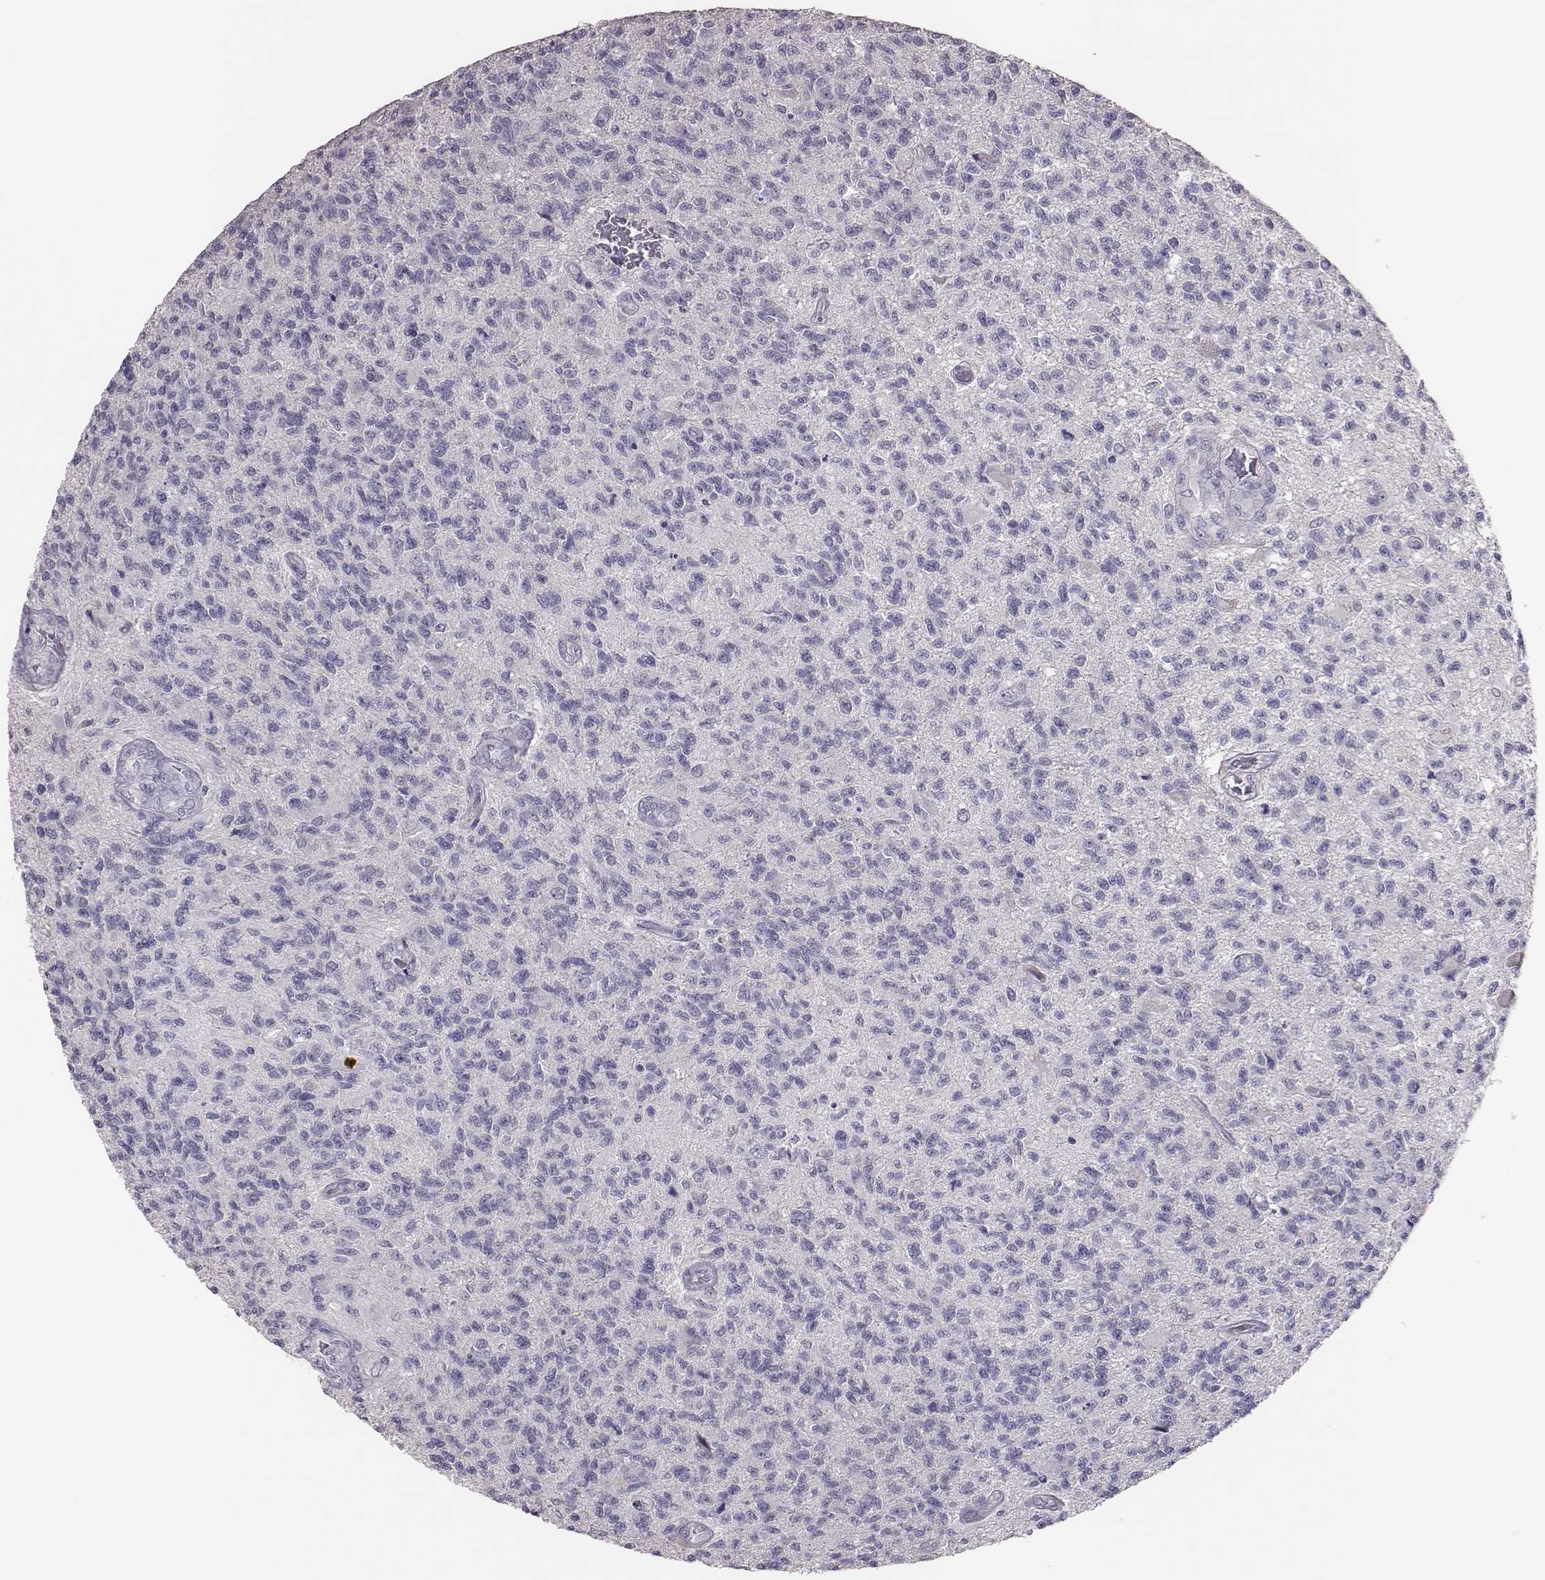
{"staining": {"intensity": "negative", "quantity": "none", "location": "none"}, "tissue": "glioma", "cell_type": "Tumor cells", "image_type": "cancer", "snomed": [{"axis": "morphology", "description": "Glioma, malignant, High grade"}, {"axis": "topography", "description": "Brain"}], "caption": "The immunohistochemistry micrograph has no significant staining in tumor cells of malignant high-grade glioma tissue.", "gene": "P2RY10", "patient": {"sex": "male", "age": 56}}